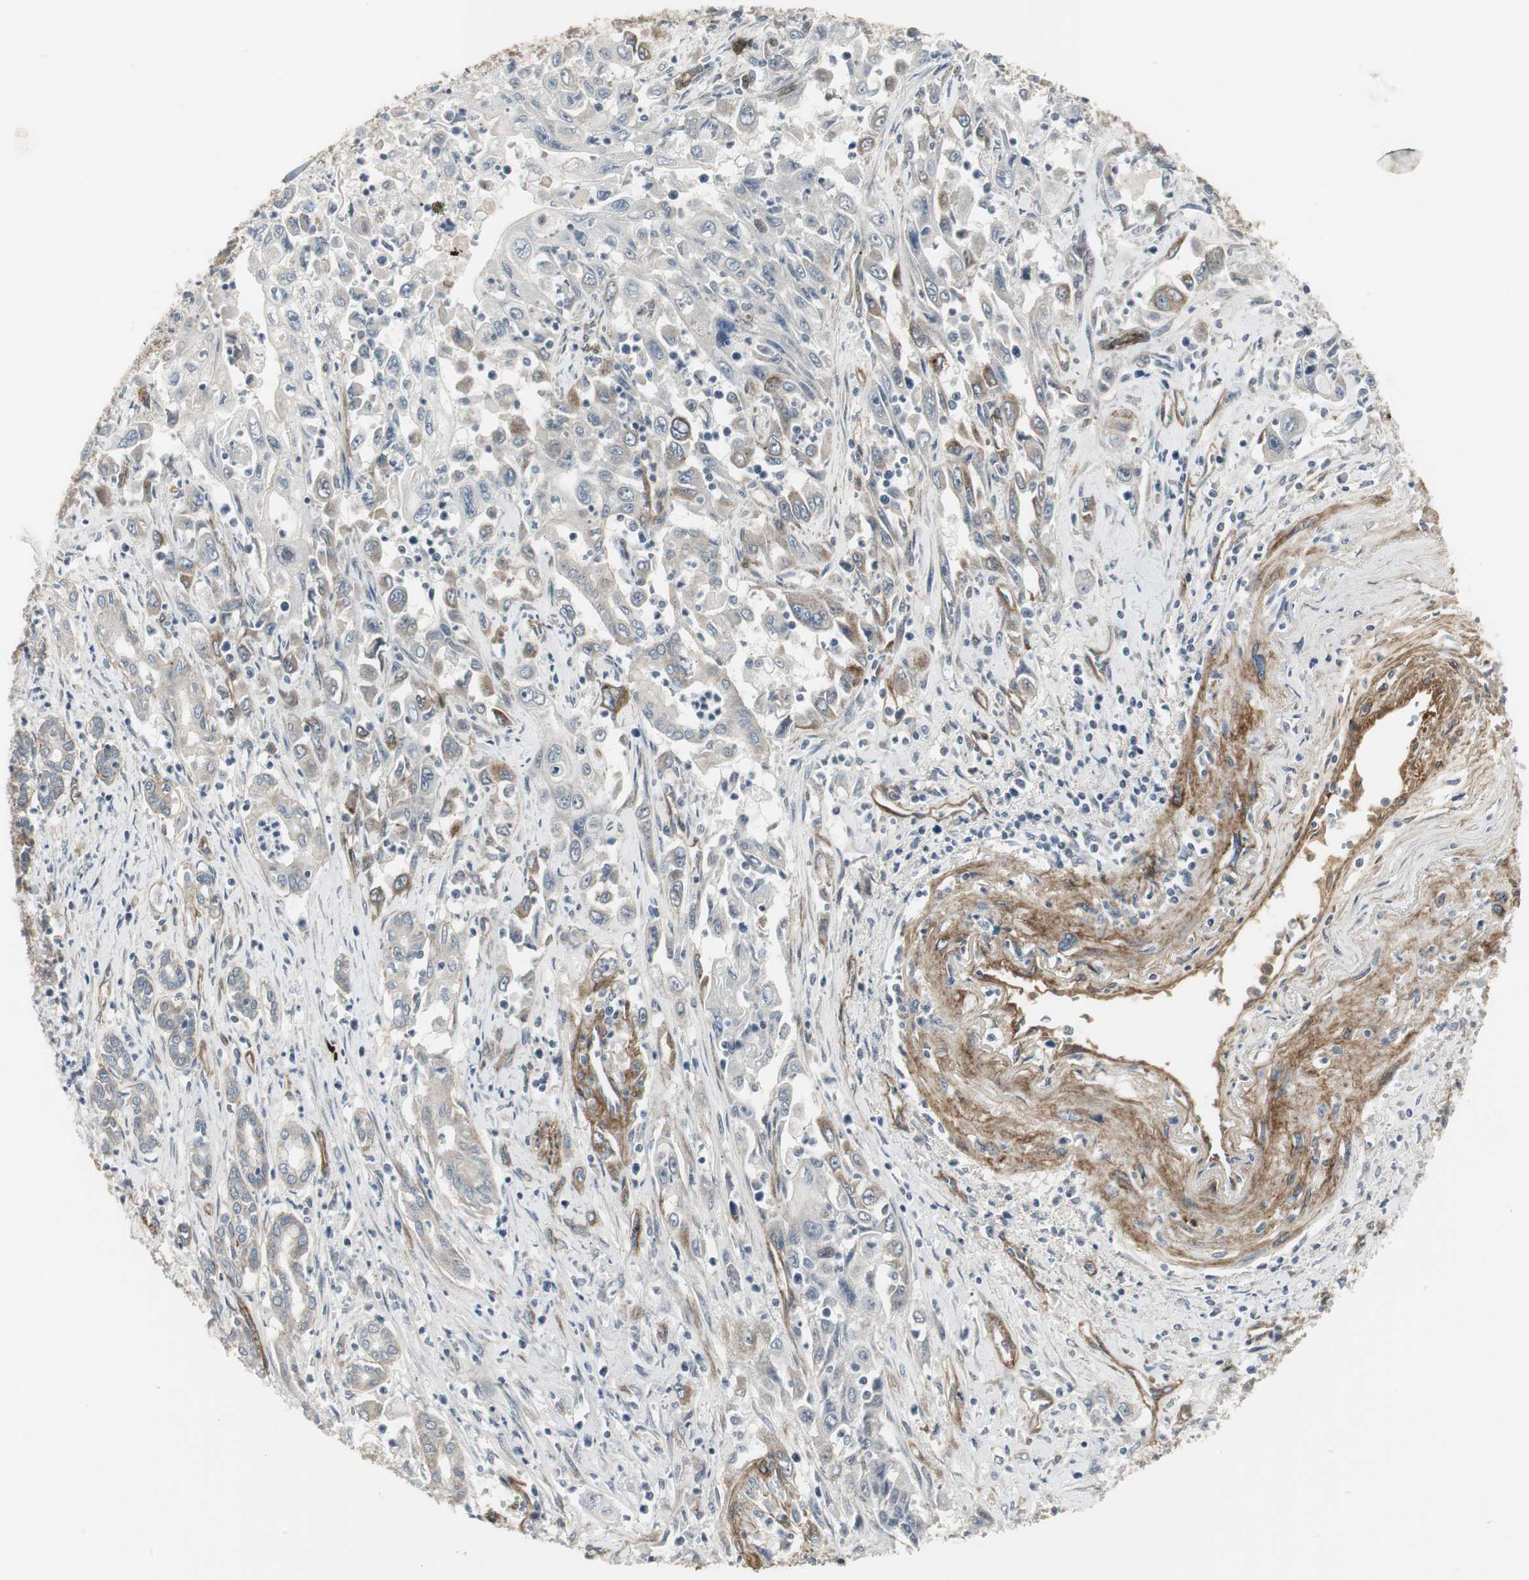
{"staining": {"intensity": "weak", "quantity": "<25%", "location": "cytoplasmic/membranous"}, "tissue": "pancreatic cancer", "cell_type": "Tumor cells", "image_type": "cancer", "snomed": [{"axis": "morphology", "description": "Adenocarcinoma, NOS"}, {"axis": "topography", "description": "Pancreas"}], "caption": "Tumor cells show no significant positivity in pancreatic adenocarcinoma. (Brightfield microscopy of DAB (3,3'-diaminobenzidine) immunohistochemistry (IHC) at high magnification).", "gene": "SCYL3", "patient": {"sex": "male", "age": 70}}